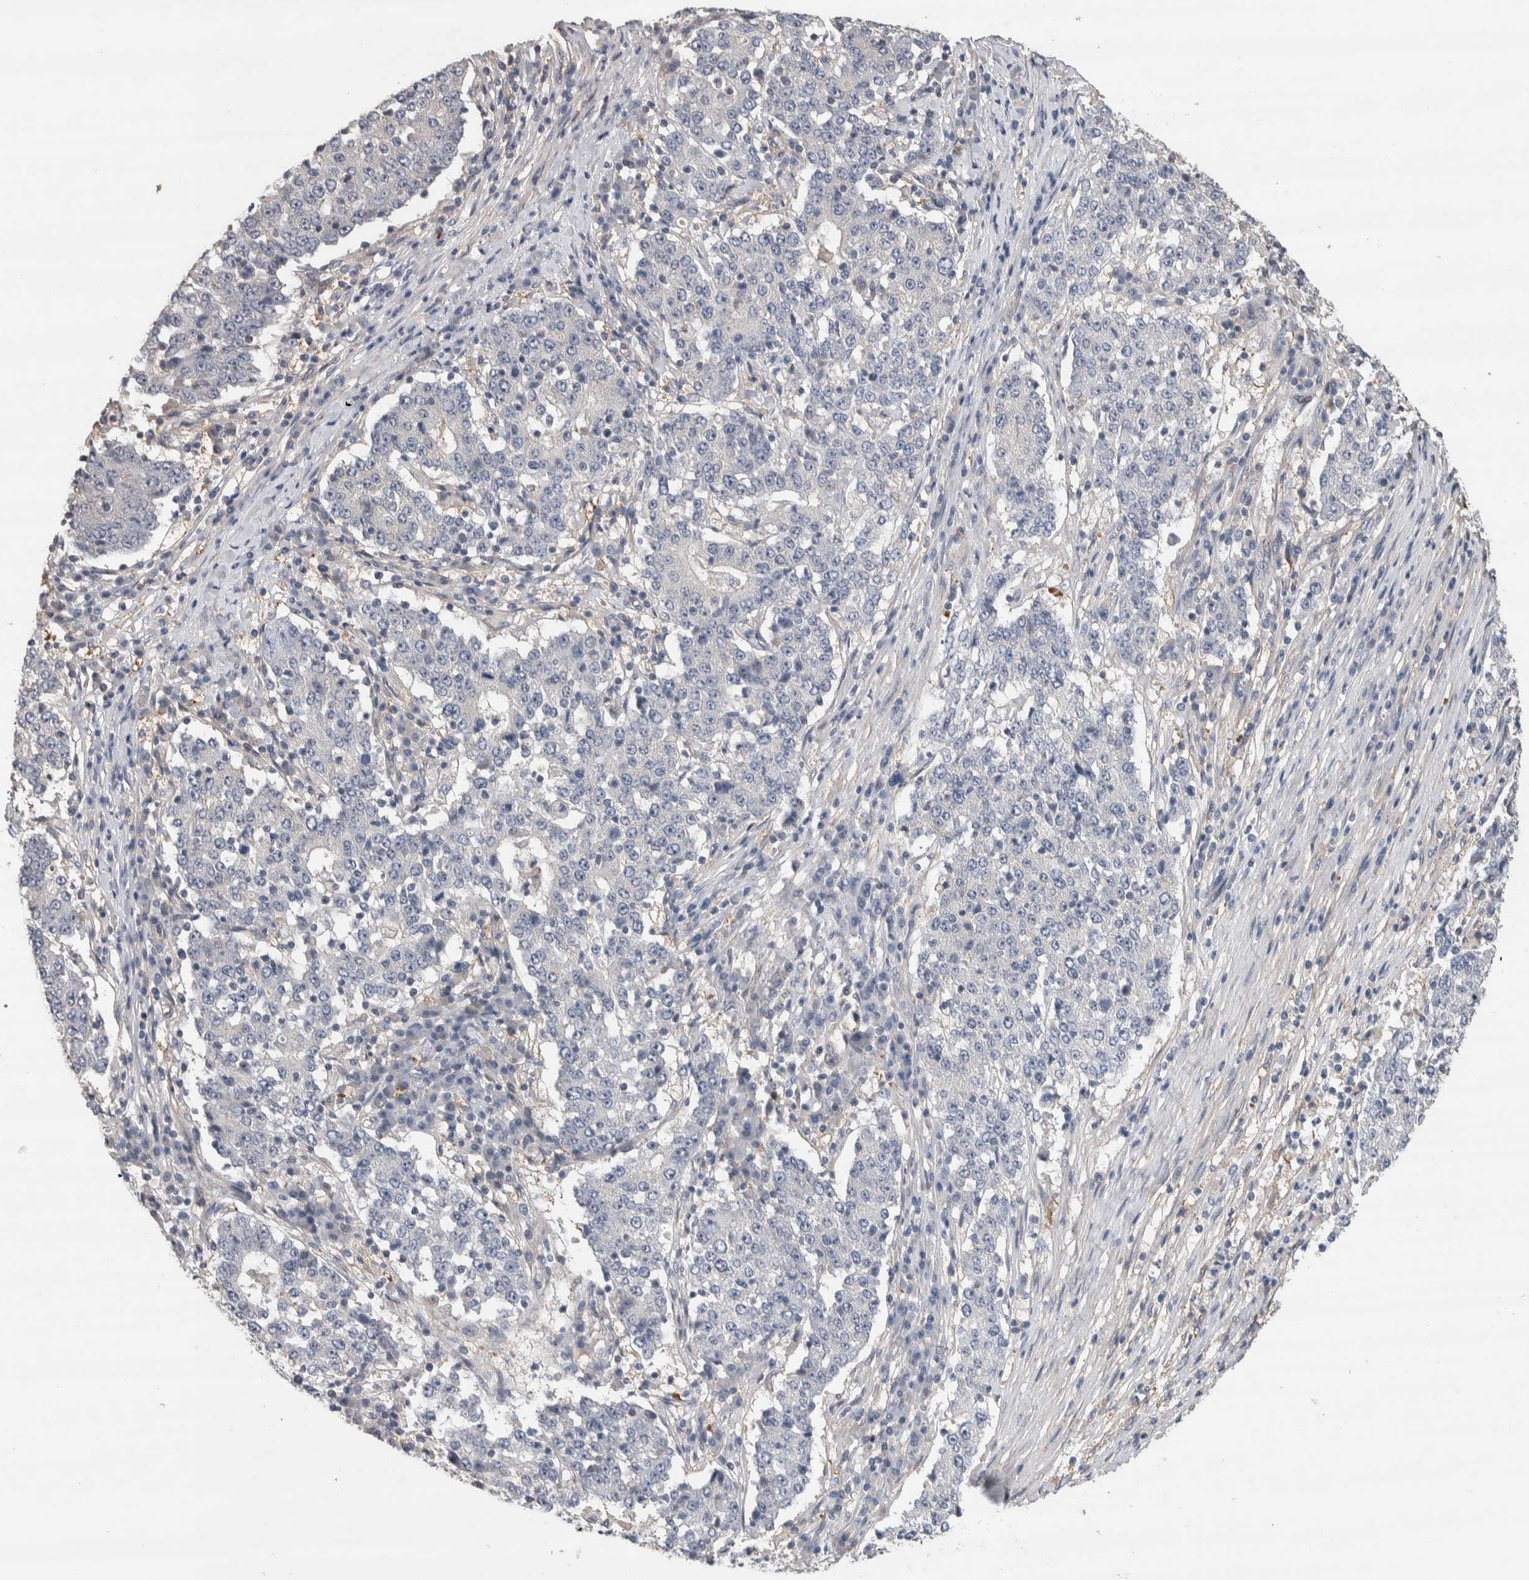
{"staining": {"intensity": "negative", "quantity": "none", "location": "none"}, "tissue": "stomach cancer", "cell_type": "Tumor cells", "image_type": "cancer", "snomed": [{"axis": "morphology", "description": "Adenocarcinoma, NOS"}, {"axis": "topography", "description": "Stomach"}], "caption": "Photomicrograph shows no significant protein staining in tumor cells of stomach adenocarcinoma. (Brightfield microscopy of DAB (3,3'-diaminobenzidine) immunohistochemistry at high magnification).", "gene": "GCNA", "patient": {"sex": "male", "age": 59}}